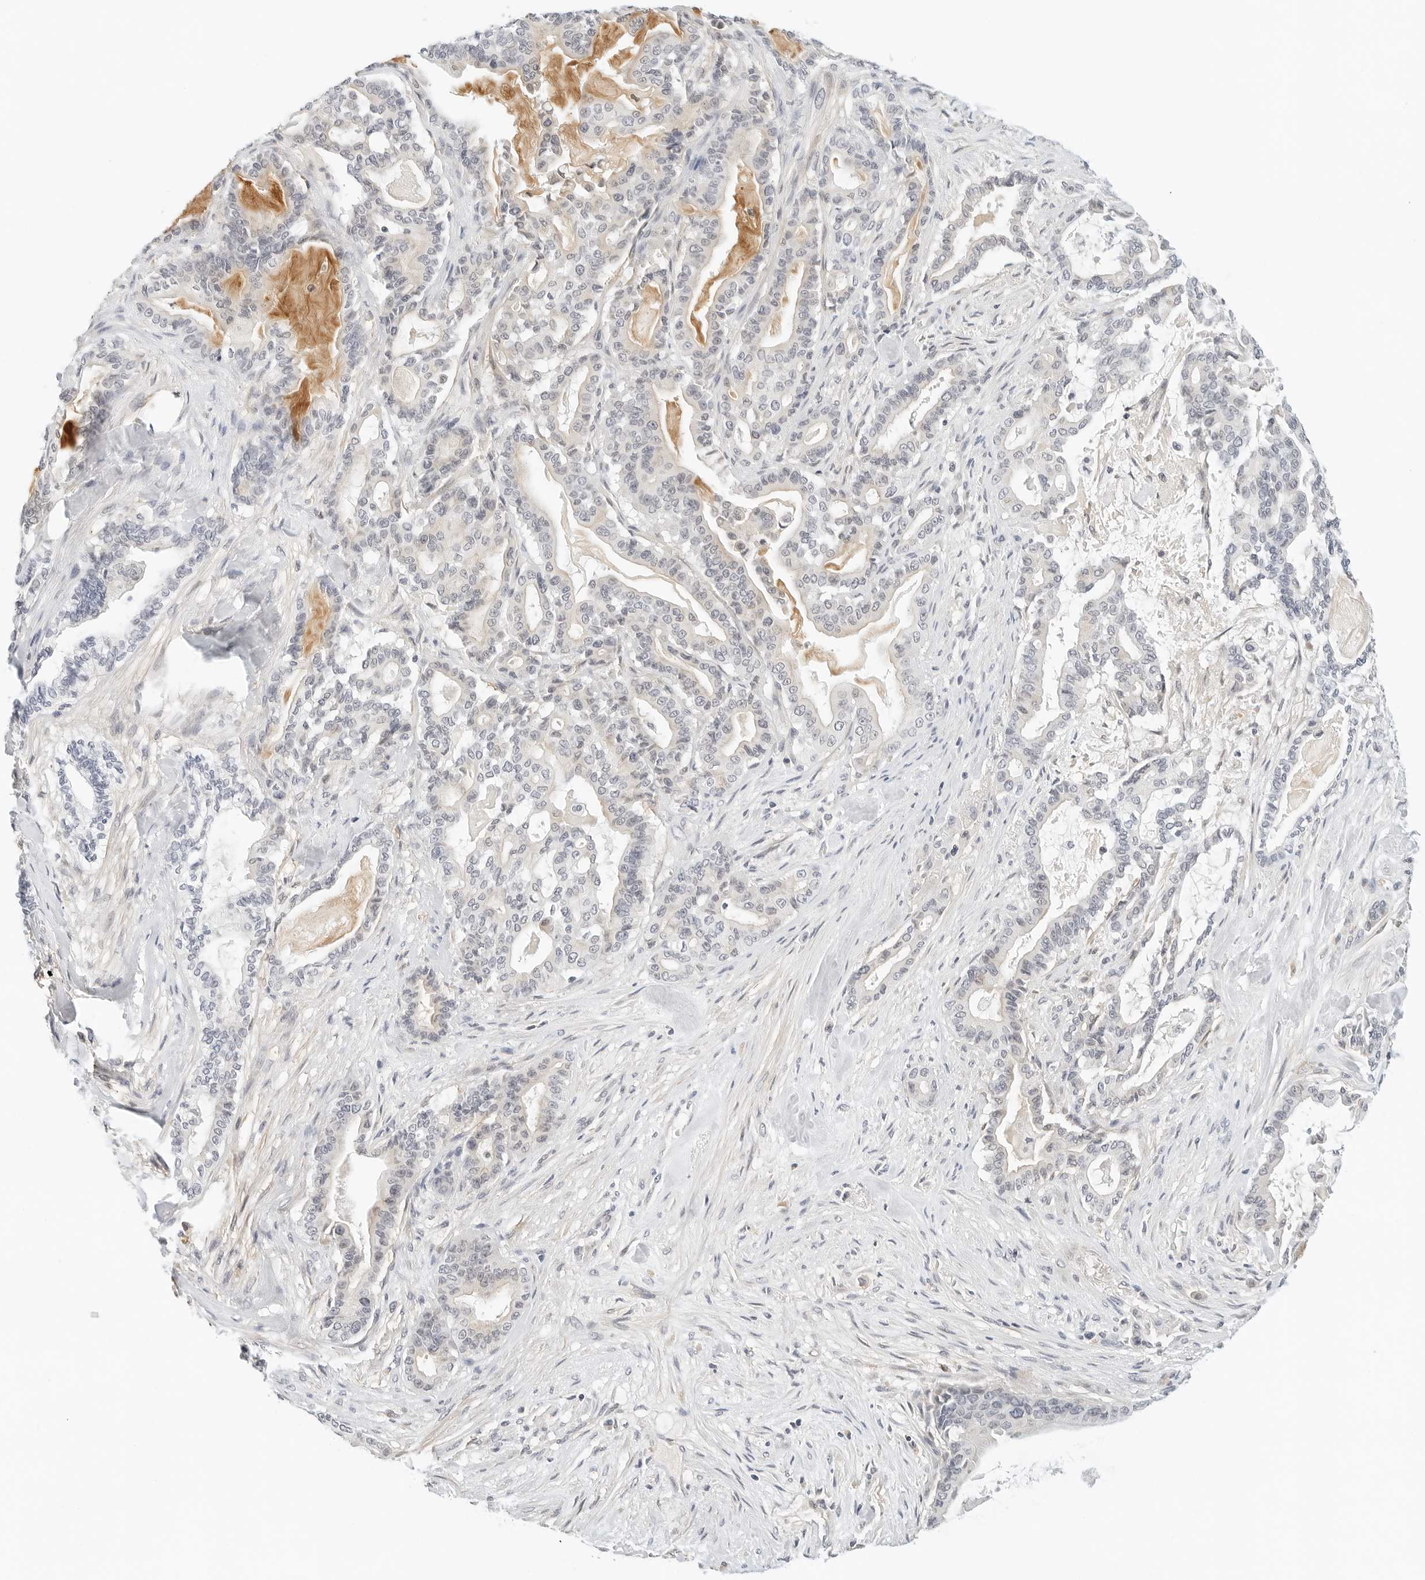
{"staining": {"intensity": "negative", "quantity": "none", "location": "none"}, "tissue": "pancreatic cancer", "cell_type": "Tumor cells", "image_type": "cancer", "snomed": [{"axis": "morphology", "description": "Adenocarcinoma, NOS"}, {"axis": "topography", "description": "Pancreas"}], "caption": "The image demonstrates no significant staining in tumor cells of pancreatic cancer (adenocarcinoma).", "gene": "PKDCC", "patient": {"sex": "male", "age": 63}}